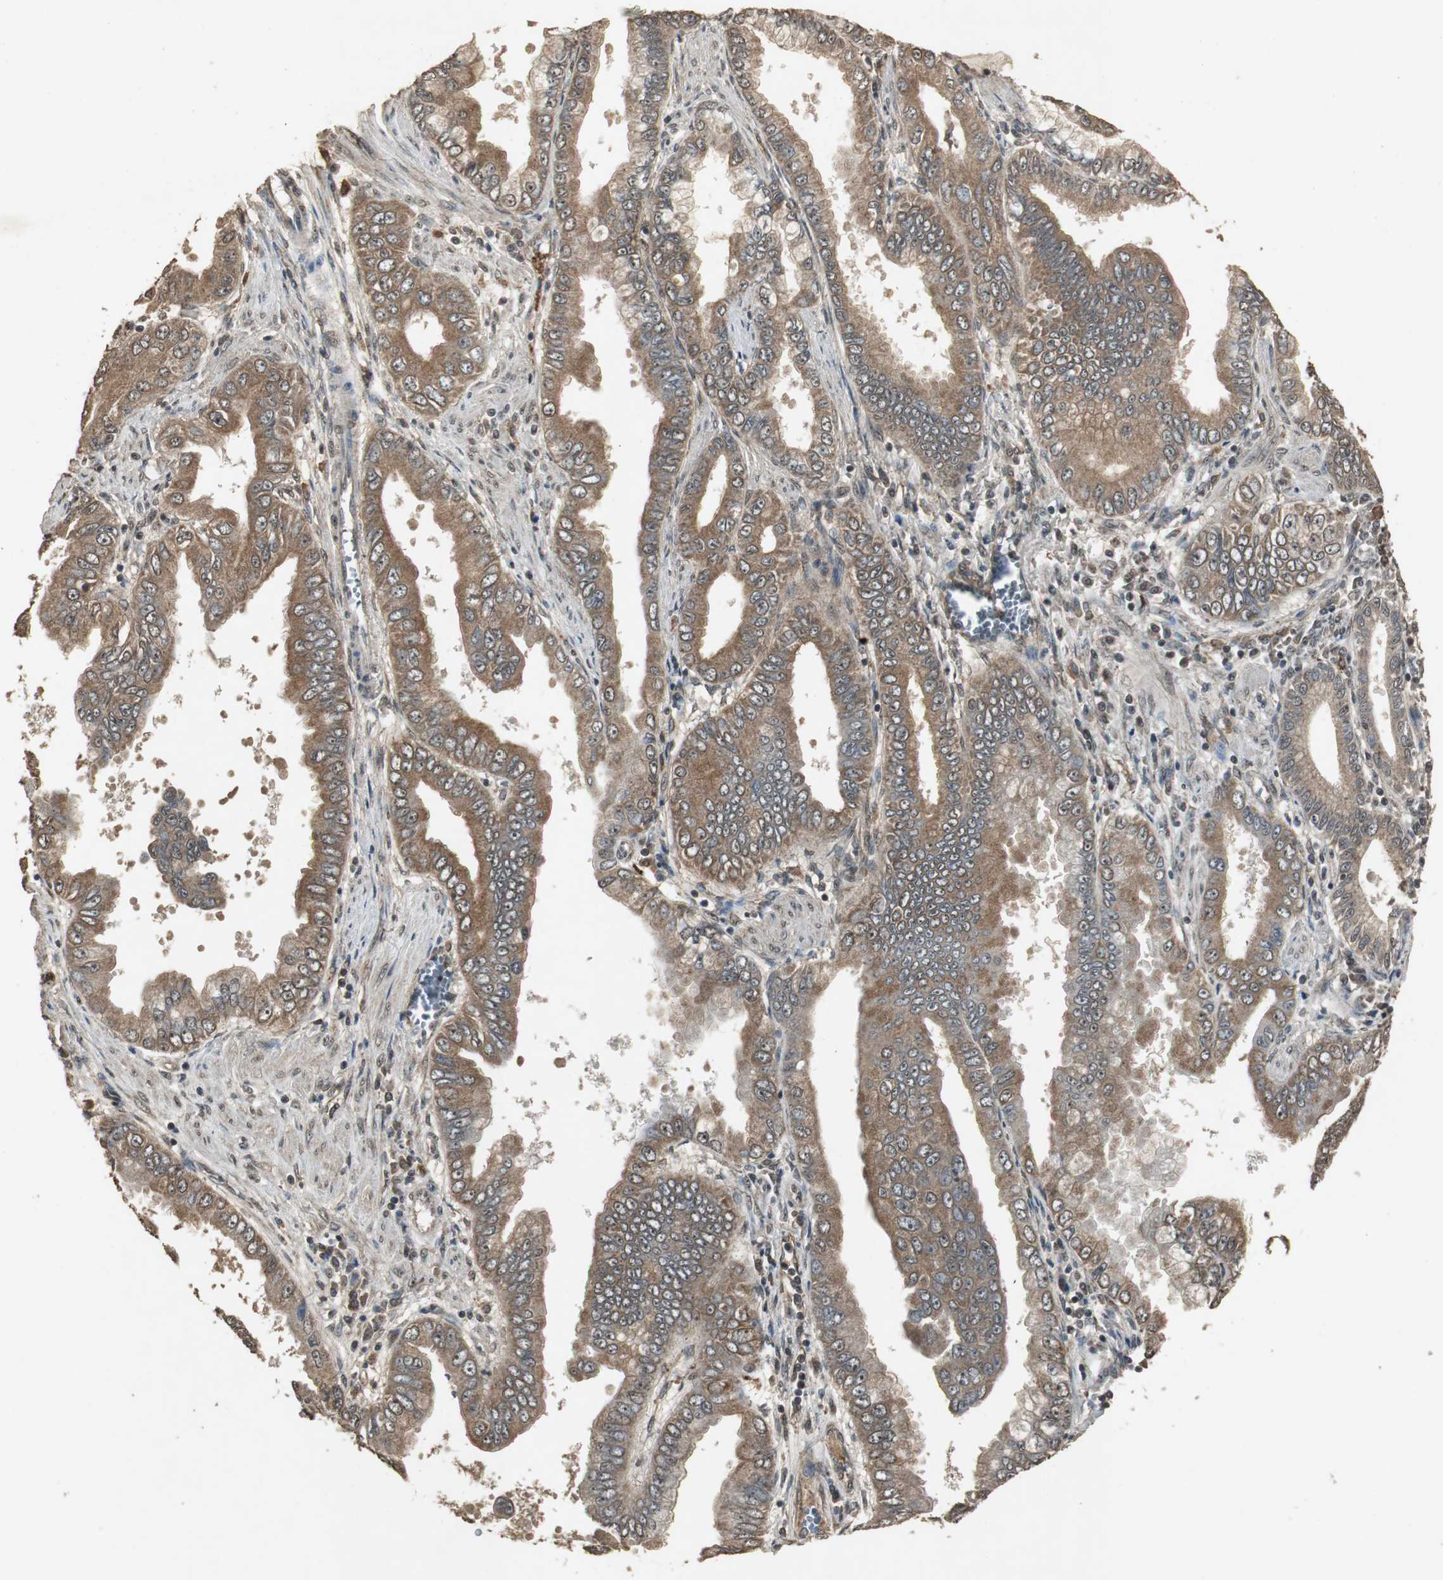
{"staining": {"intensity": "moderate", "quantity": ">75%", "location": "cytoplasmic/membranous"}, "tissue": "pancreatic cancer", "cell_type": "Tumor cells", "image_type": "cancer", "snomed": [{"axis": "morphology", "description": "Normal tissue, NOS"}, {"axis": "topography", "description": "Lymph node"}], "caption": "Protein analysis of pancreatic cancer tissue shows moderate cytoplasmic/membranous staining in approximately >75% of tumor cells. The staining is performed using DAB brown chromogen to label protein expression. The nuclei are counter-stained blue using hematoxylin.", "gene": "EMX1", "patient": {"sex": "male", "age": 50}}